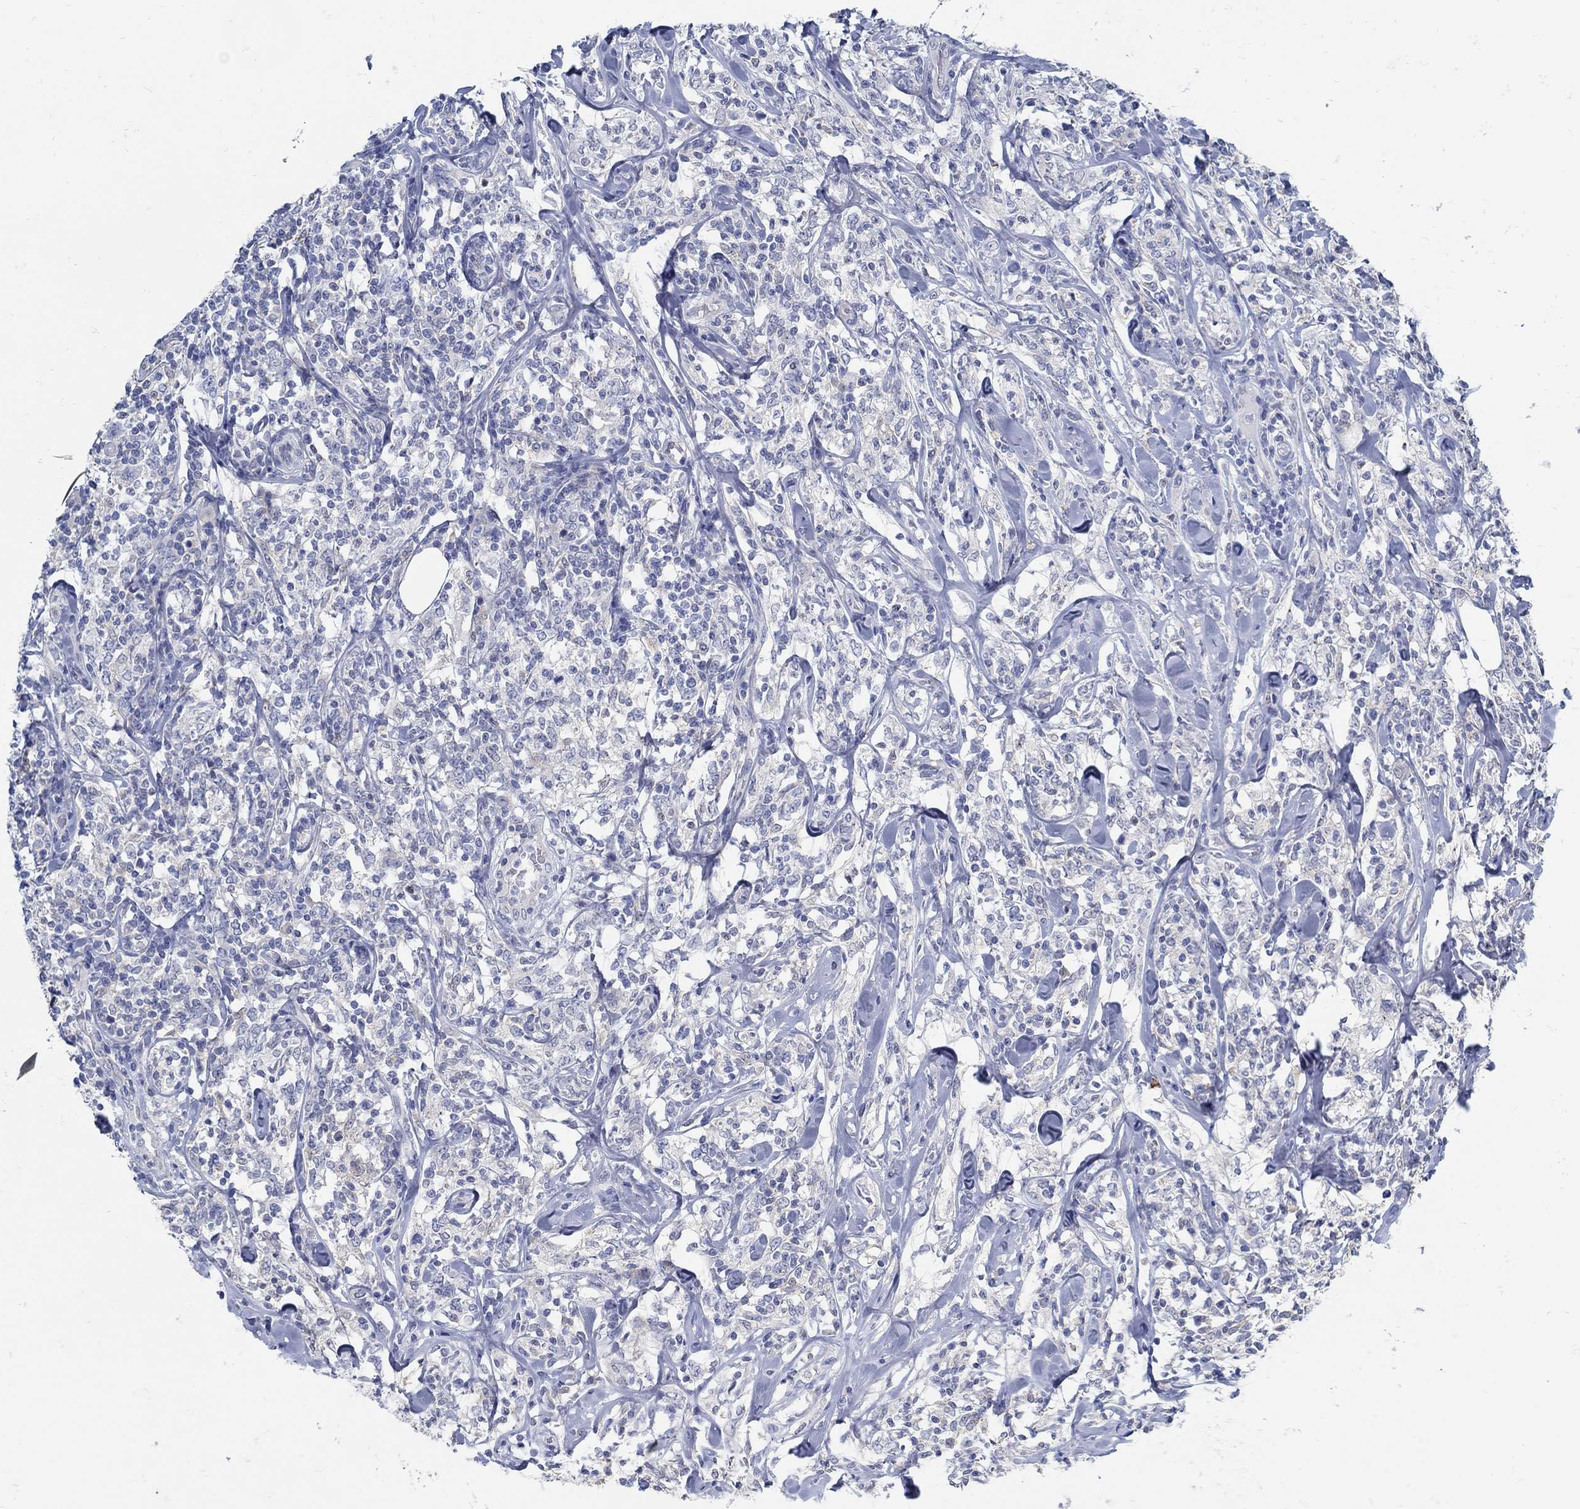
{"staining": {"intensity": "negative", "quantity": "none", "location": "none"}, "tissue": "lymphoma", "cell_type": "Tumor cells", "image_type": "cancer", "snomed": [{"axis": "morphology", "description": "Malignant lymphoma, non-Hodgkin's type, High grade"}, {"axis": "topography", "description": "Lymph node"}], "caption": "Protein analysis of malignant lymphoma, non-Hodgkin's type (high-grade) exhibits no significant positivity in tumor cells. (IHC, brightfield microscopy, high magnification).", "gene": "ZFAND4", "patient": {"sex": "female", "age": 84}}